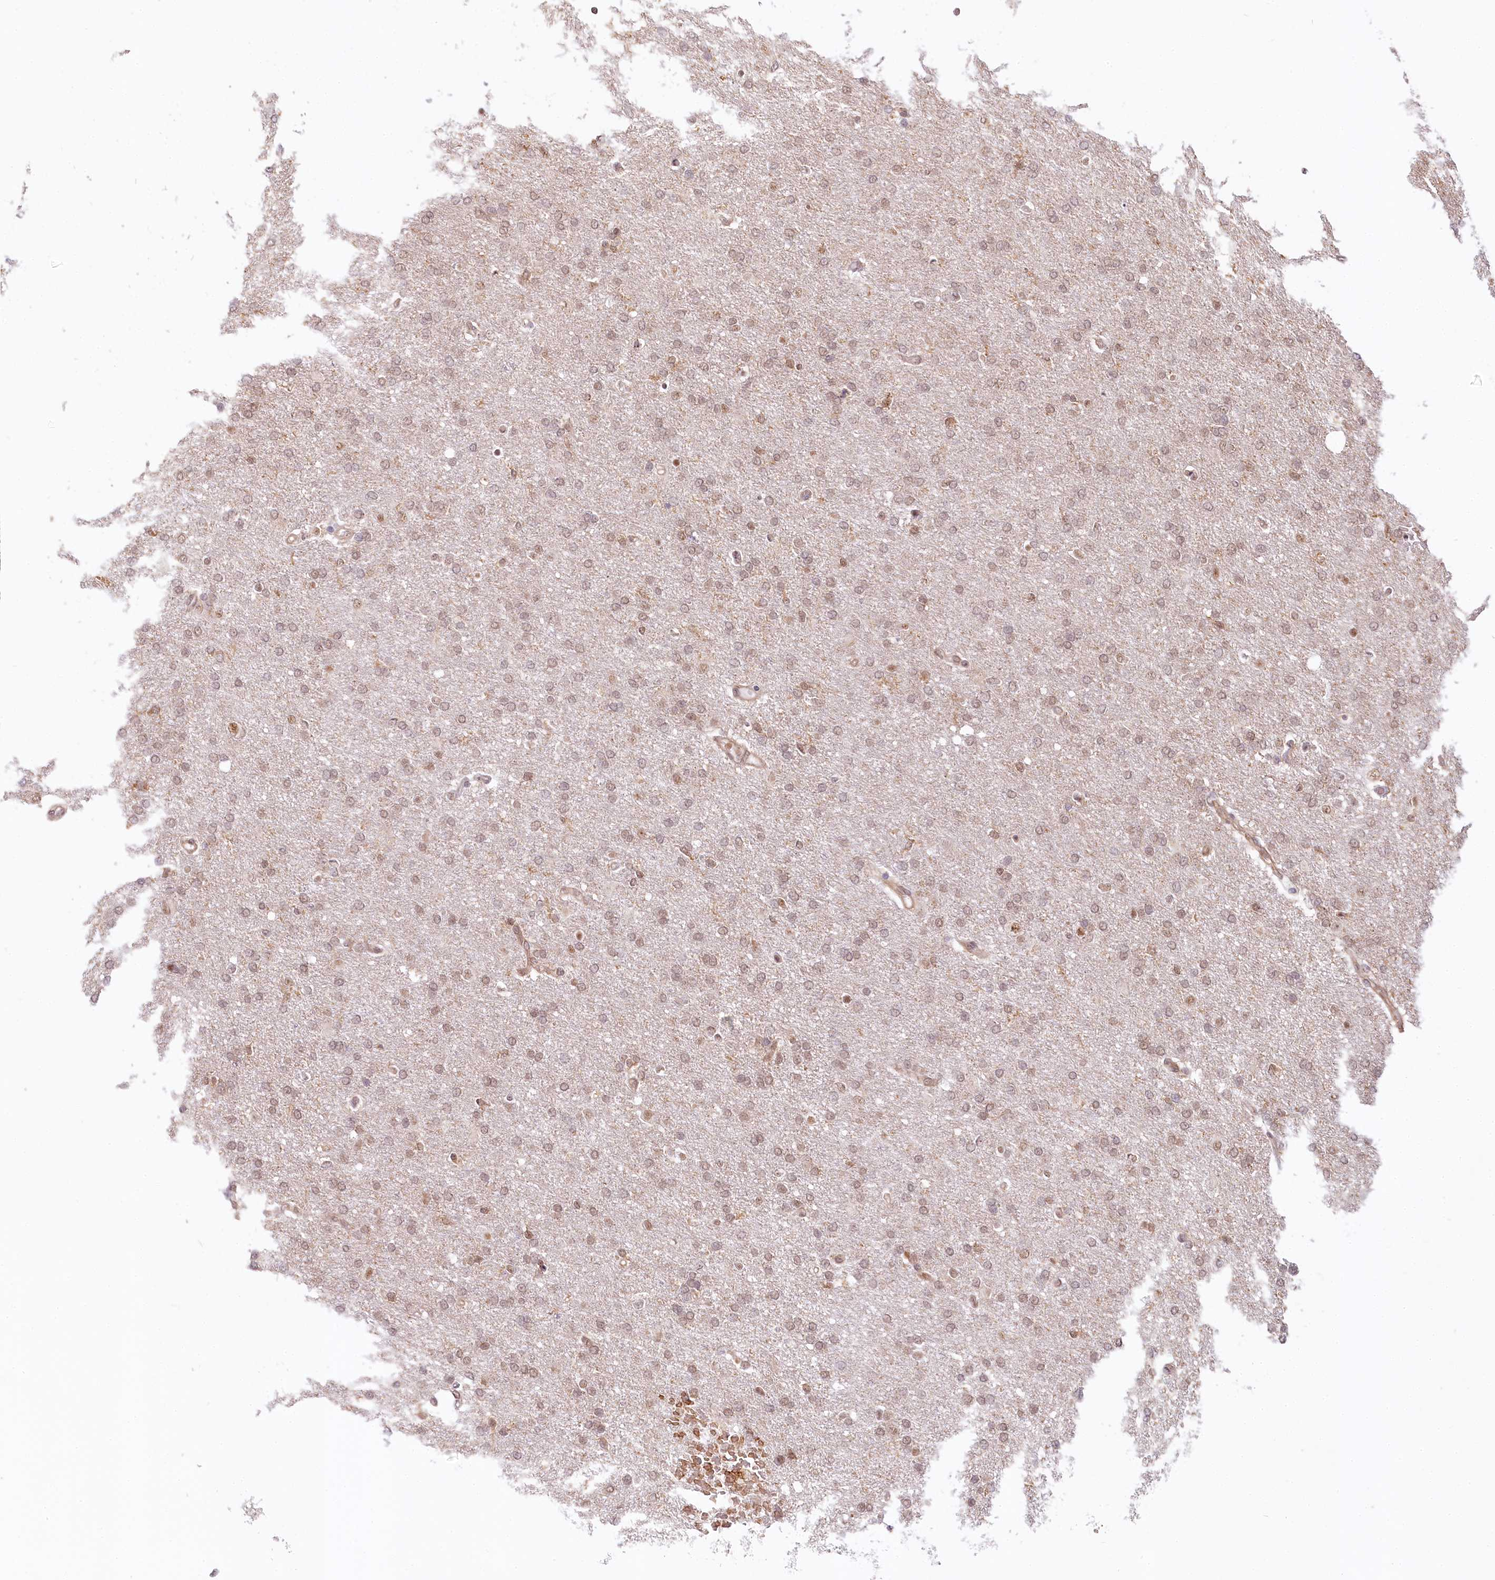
{"staining": {"intensity": "weak", "quantity": ">75%", "location": "nuclear"}, "tissue": "glioma", "cell_type": "Tumor cells", "image_type": "cancer", "snomed": [{"axis": "morphology", "description": "Glioma, malignant, High grade"}, {"axis": "topography", "description": "Brain"}], "caption": "Immunohistochemistry (IHC) staining of malignant high-grade glioma, which reveals low levels of weak nuclear expression in approximately >75% of tumor cells indicating weak nuclear protein expression. The staining was performed using DAB (brown) for protein detection and nuclei were counterstained in hematoxylin (blue).", "gene": "TUBGCP2", "patient": {"sex": "male", "age": 72}}